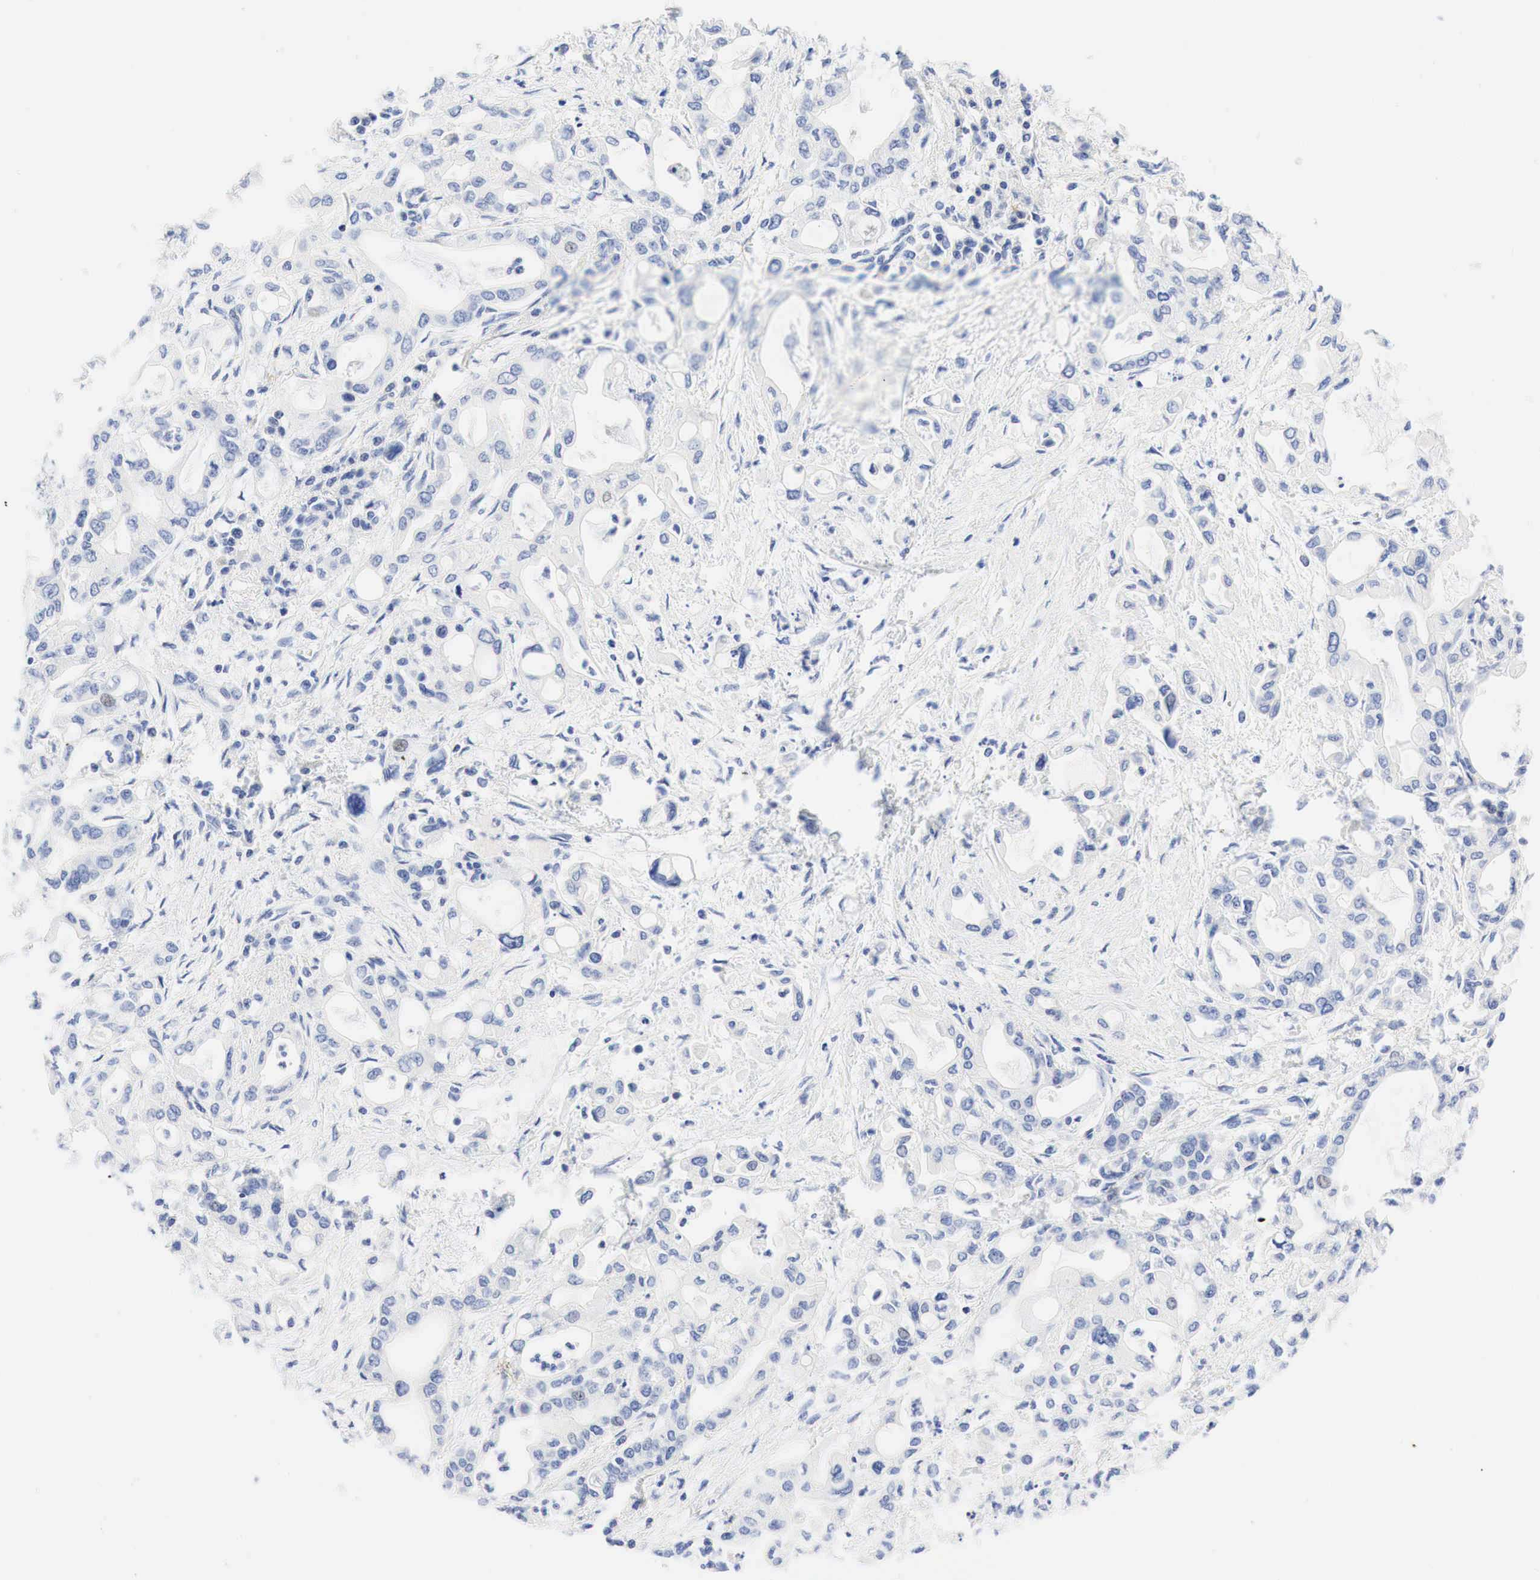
{"staining": {"intensity": "negative", "quantity": "none", "location": "none"}, "tissue": "pancreatic cancer", "cell_type": "Tumor cells", "image_type": "cancer", "snomed": [{"axis": "morphology", "description": "Adenocarcinoma, NOS"}, {"axis": "topography", "description": "Pancreas"}], "caption": "Tumor cells are negative for protein expression in human pancreatic cancer.", "gene": "NKX2-1", "patient": {"sex": "female", "age": 57}}